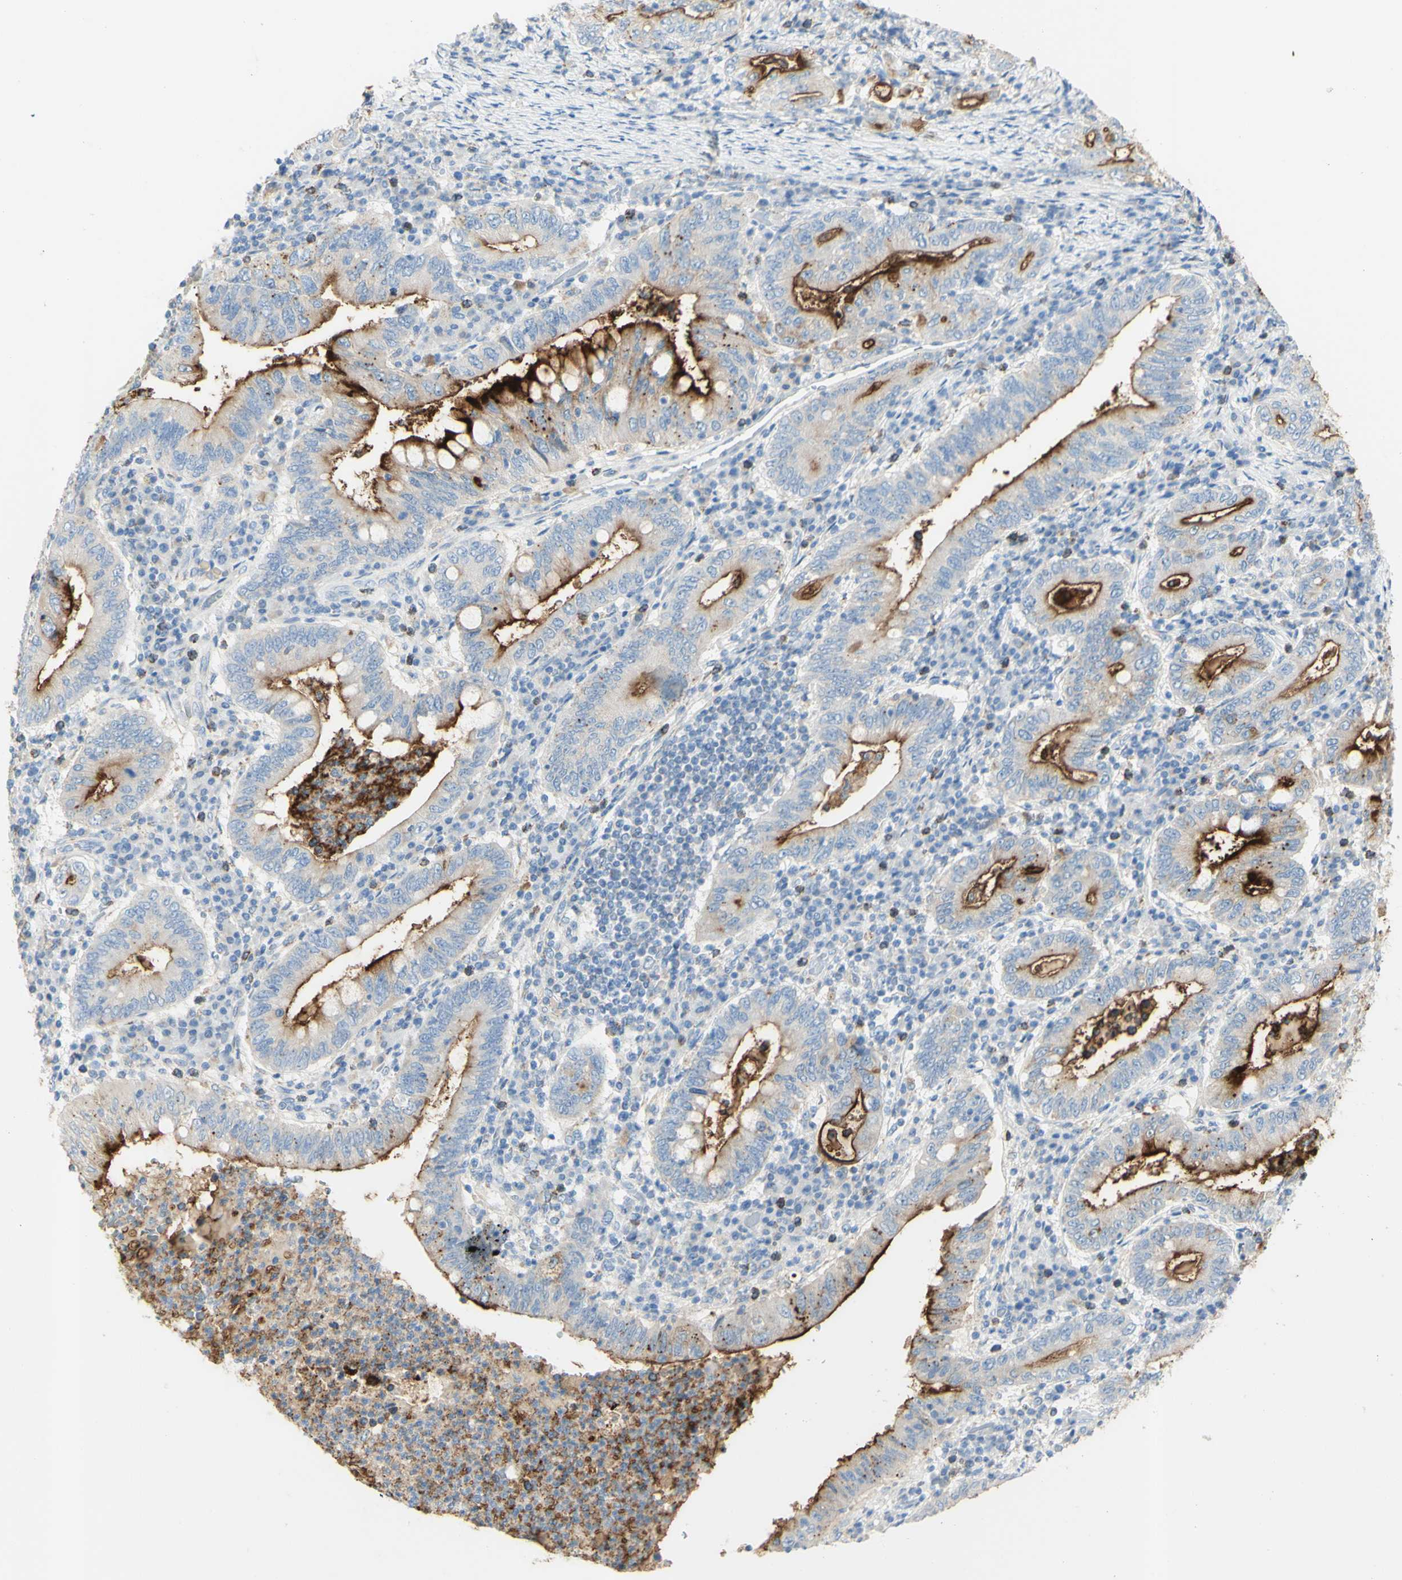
{"staining": {"intensity": "strong", "quantity": "25%-75%", "location": "cytoplasmic/membranous"}, "tissue": "stomach cancer", "cell_type": "Tumor cells", "image_type": "cancer", "snomed": [{"axis": "morphology", "description": "Normal tissue, NOS"}, {"axis": "morphology", "description": "Adenocarcinoma, NOS"}, {"axis": "topography", "description": "Esophagus"}, {"axis": "topography", "description": "Stomach, upper"}, {"axis": "topography", "description": "Peripheral nerve tissue"}], "caption": "This histopathology image exhibits stomach cancer stained with immunohistochemistry to label a protein in brown. The cytoplasmic/membranous of tumor cells show strong positivity for the protein. Nuclei are counter-stained blue.", "gene": "TSPAN1", "patient": {"sex": "male", "age": 62}}